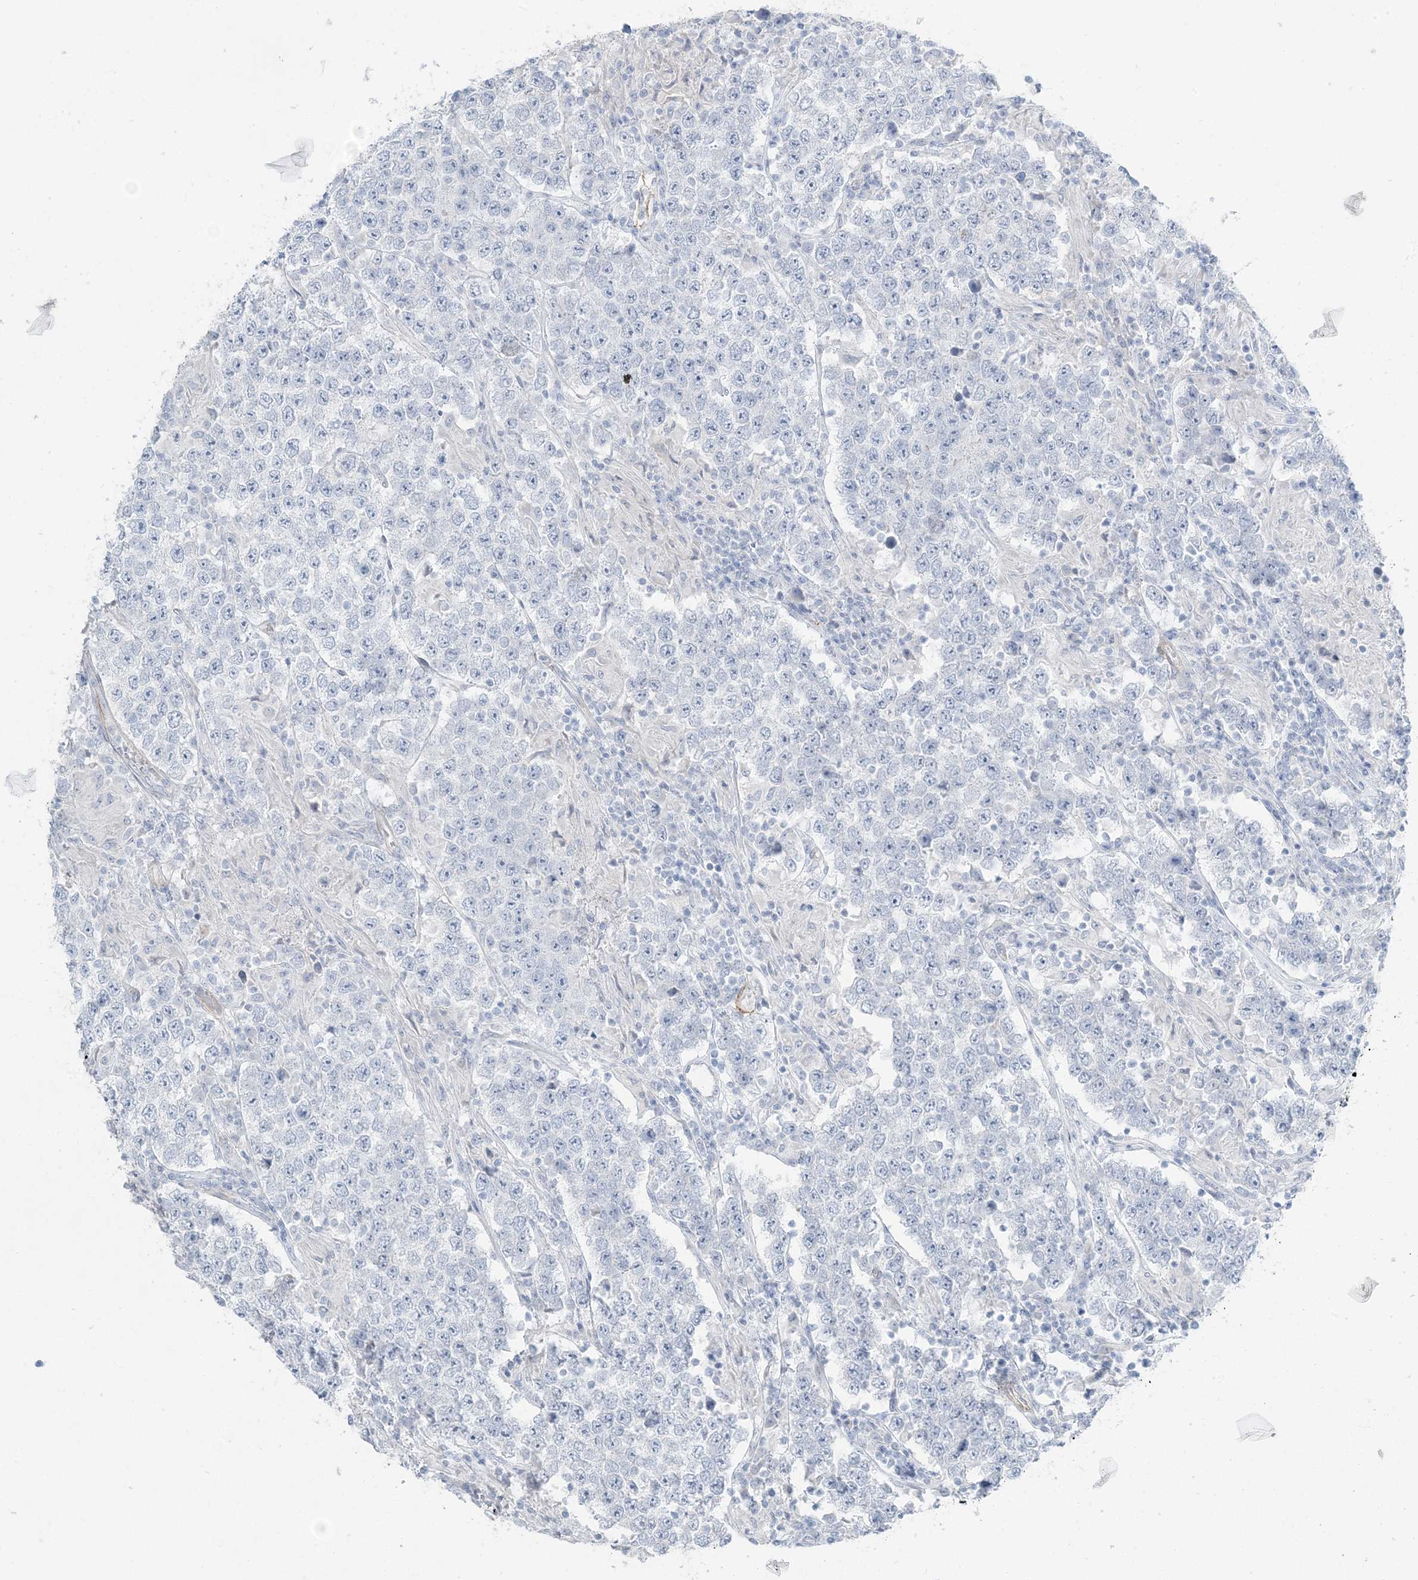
{"staining": {"intensity": "negative", "quantity": "none", "location": "none"}, "tissue": "testis cancer", "cell_type": "Tumor cells", "image_type": "cancer", "snomed": [{"axis": "morphology", "description": "Normal tissue, NOS"}, {"axis": "morphology", "description": "Urothelial carcinoma, High grade"}, {"axis": "morphology", "description": "Seminoma, NOS"}, {"axis": "morphology", "description": "Carcinoma, Embryonal, NOS"}, {"axis": "topography", "description": "Urinary bladder"}, {"axis": "topography", "description": "Testis"}], "caption": "An immunohistochemistry (IHC) histopathology image of testis cancer is shown. There is no staining in tumor cells of testis cancer. (Brightfield microscopy of DAB (3,3'-diaminobenzidine) IHC at high magnification).", "gene": "PGM5", "patient": {"sex": "male", "age": 41}}